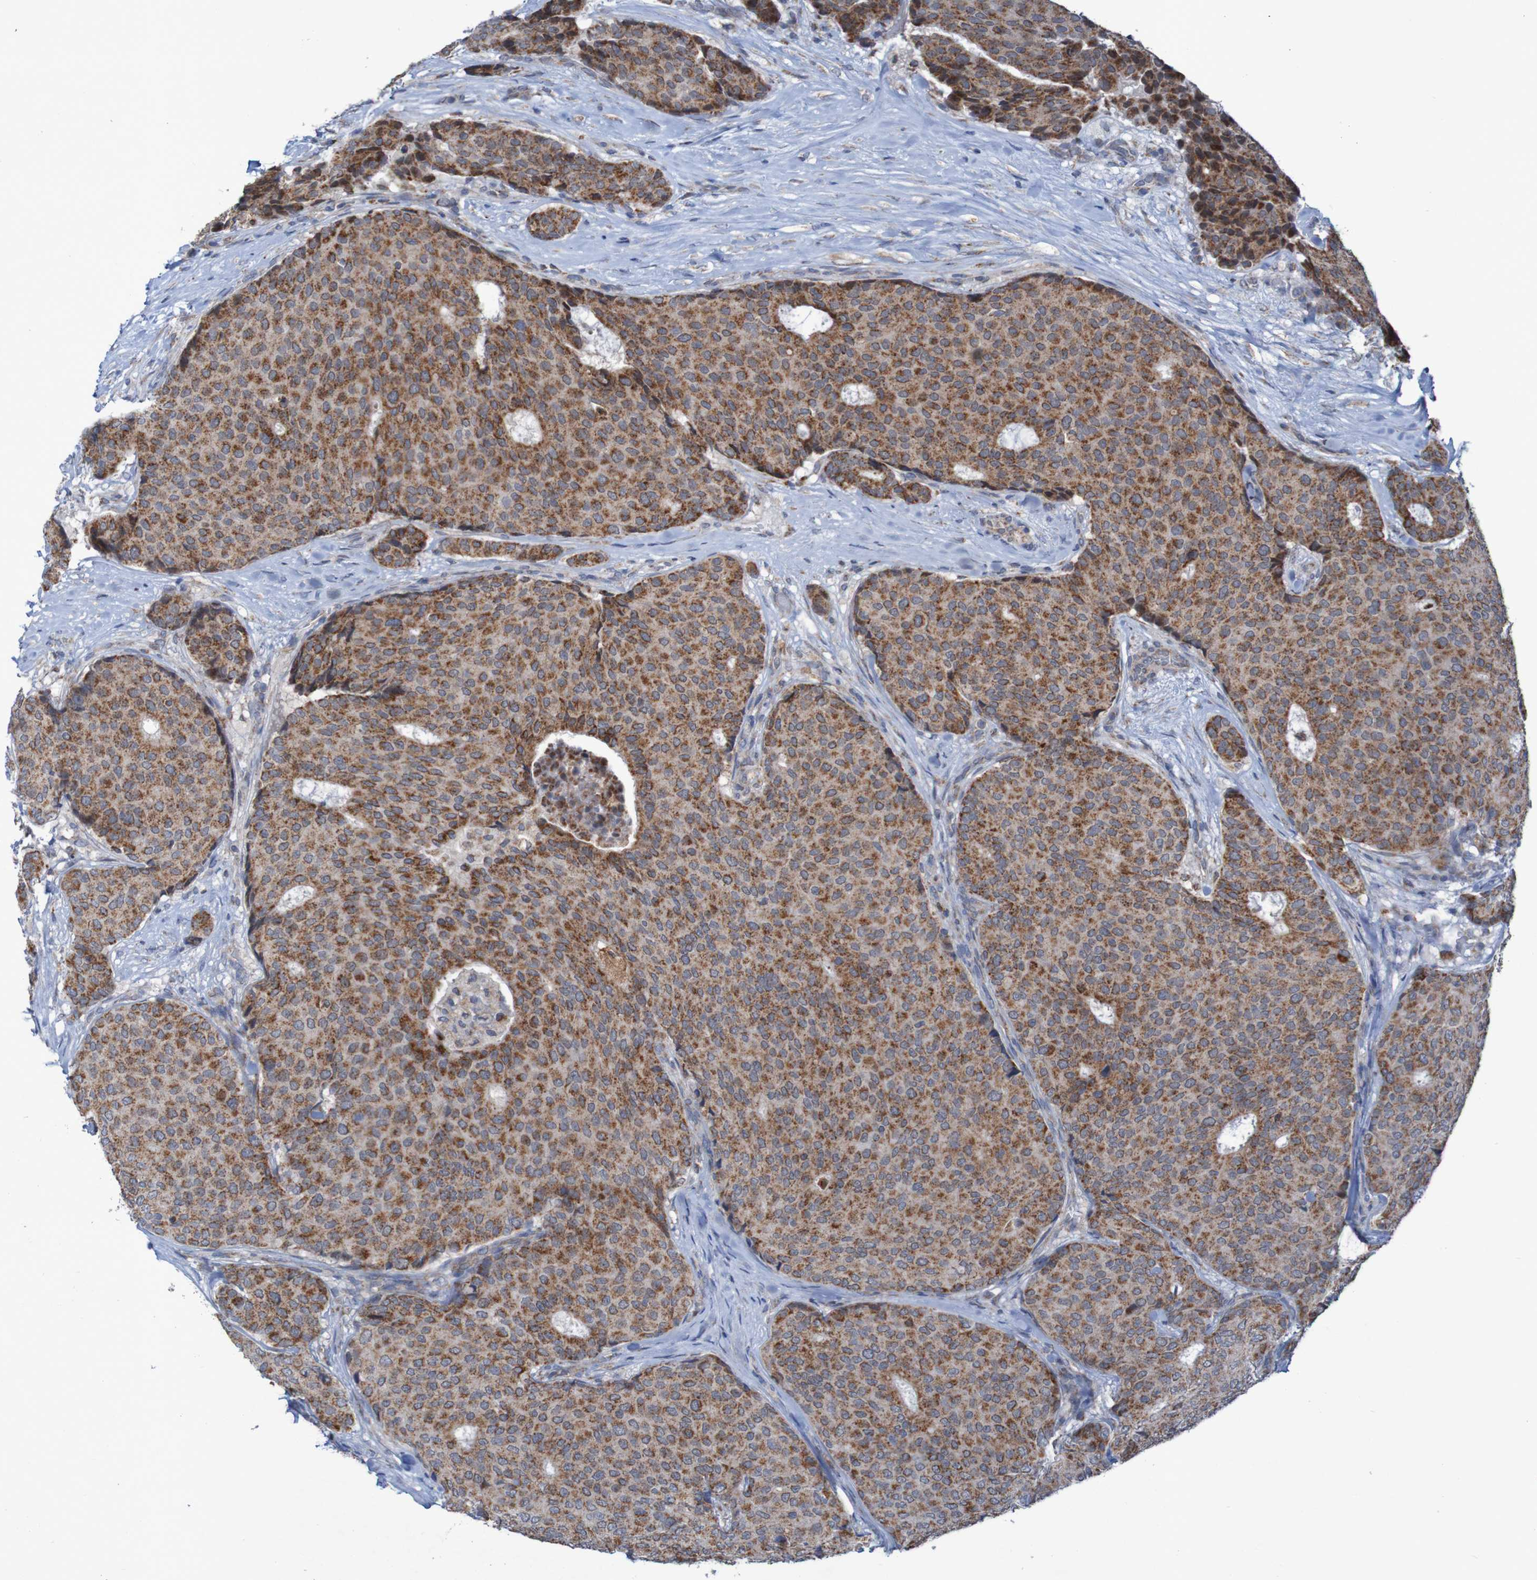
{"staining": {"intensity": "moderate", "quantity": ">75%", "location": "cytoplasmic/membranous"}, "tissue": "breast cancer", "cell_type": "Tumor cells", "image_type": "cancer", "snomed": [{"axis": "morphology", "description": "Duct carcinoma"}, {"axis": "topography", "description": "Breast"}], "caption": "Immunohistochemical staining of breast invasive ductal carcinoma demonstrates moderate cytoplasmic/membranous protein positivity in approximately >75% of tumor cells. Nuclei are stained in blue.", "gene": "CCDC51", "patient": {"sex": "female", "age": 75}}